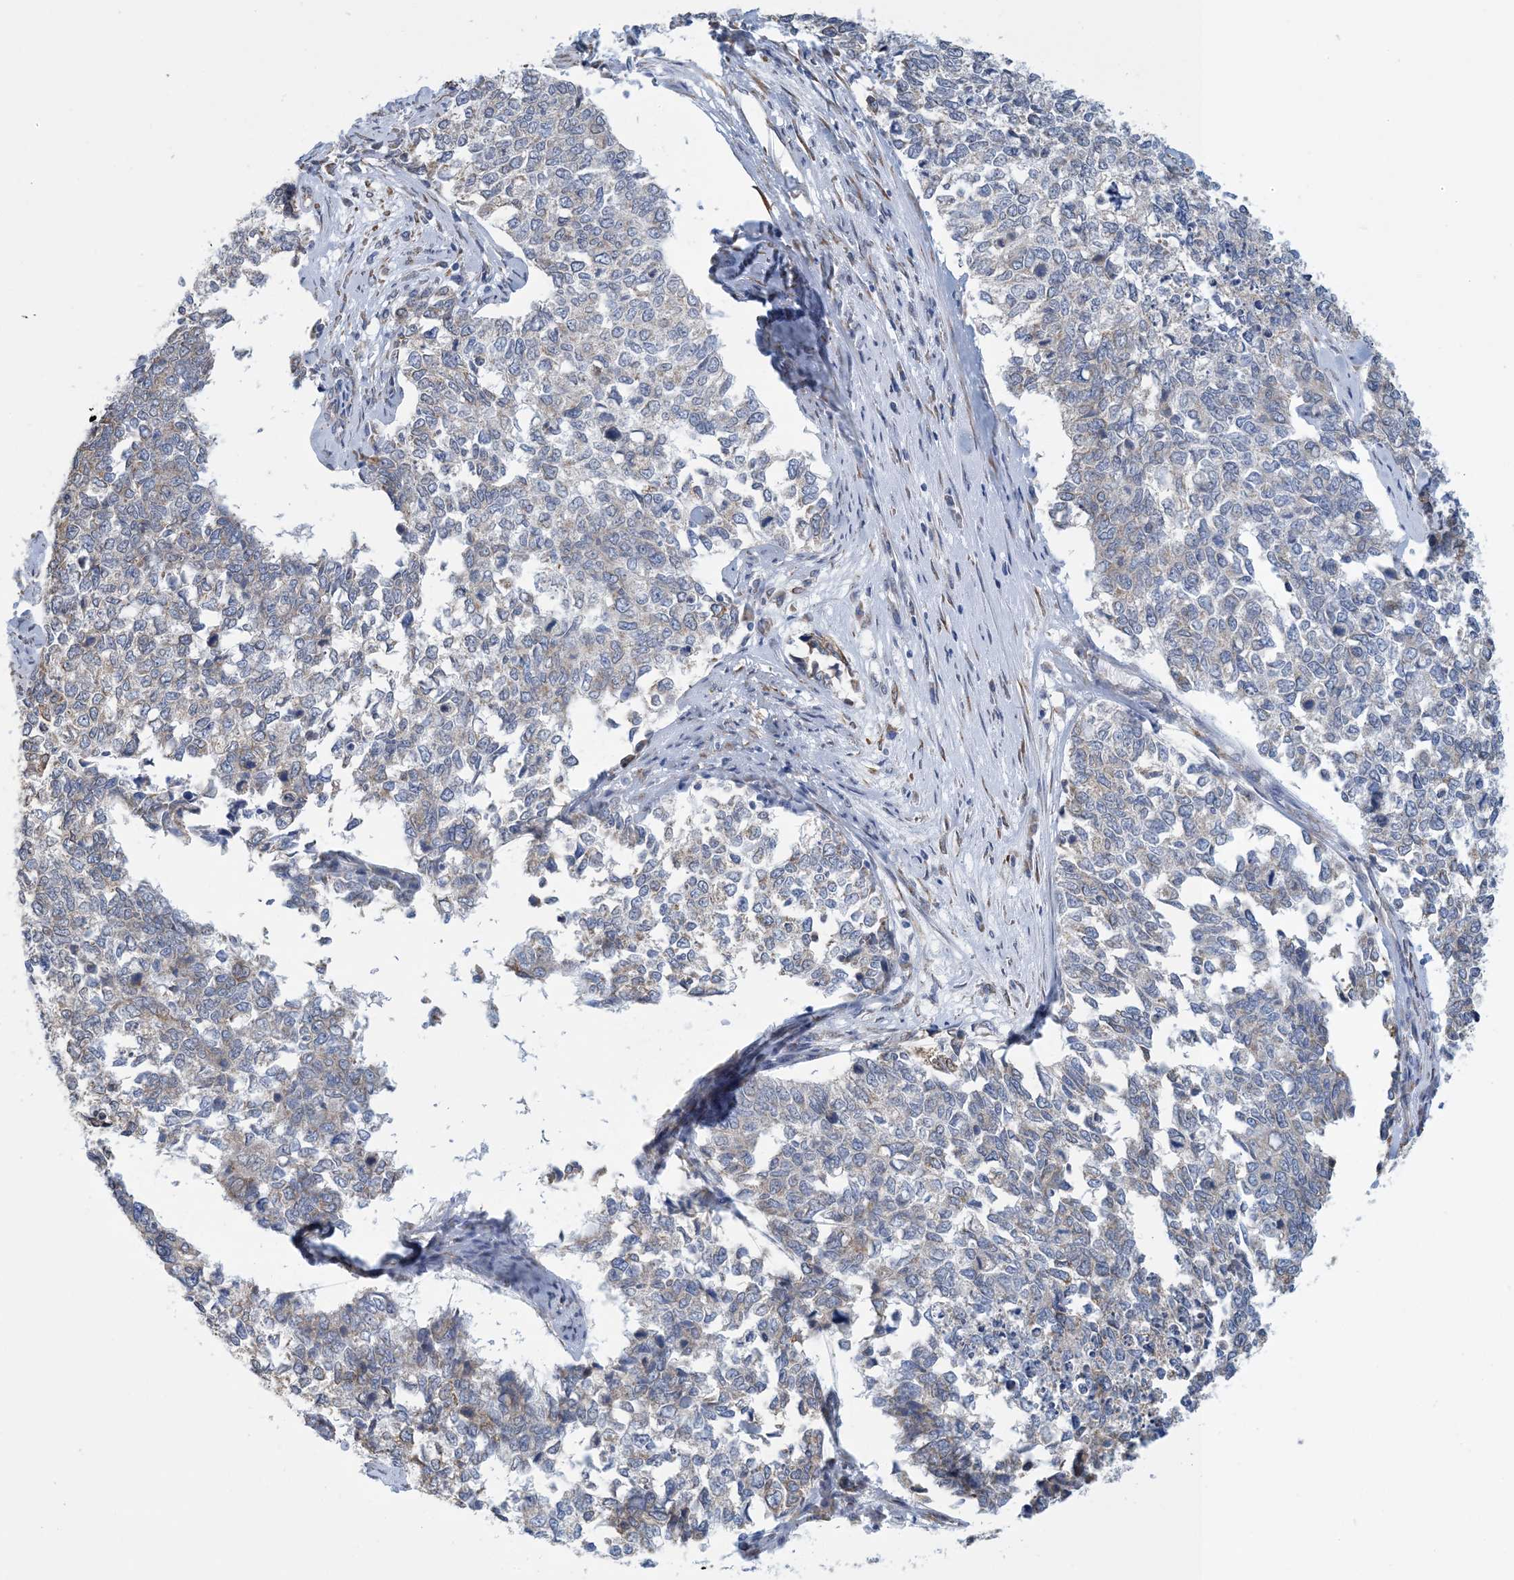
{"staining": {"intensity": "negative", "quantity": "none", "location": "none"}, "tissue": "cervical cancer", "cell_type": "Tumor cells", "image_type": "cancer", "snomed": [{"axis": "morphology", "description": "Squamous cell carcinoma, NOS"}, {"axis": "topography", "description": "Cervix"}], "caption": "This is an immunohistochemistry image of human squamous cell carcinoma (cervical). There is no positivity in tumor cells.", "gene": "CCDC14", "patient": {"sex": "female", "age": 63}}